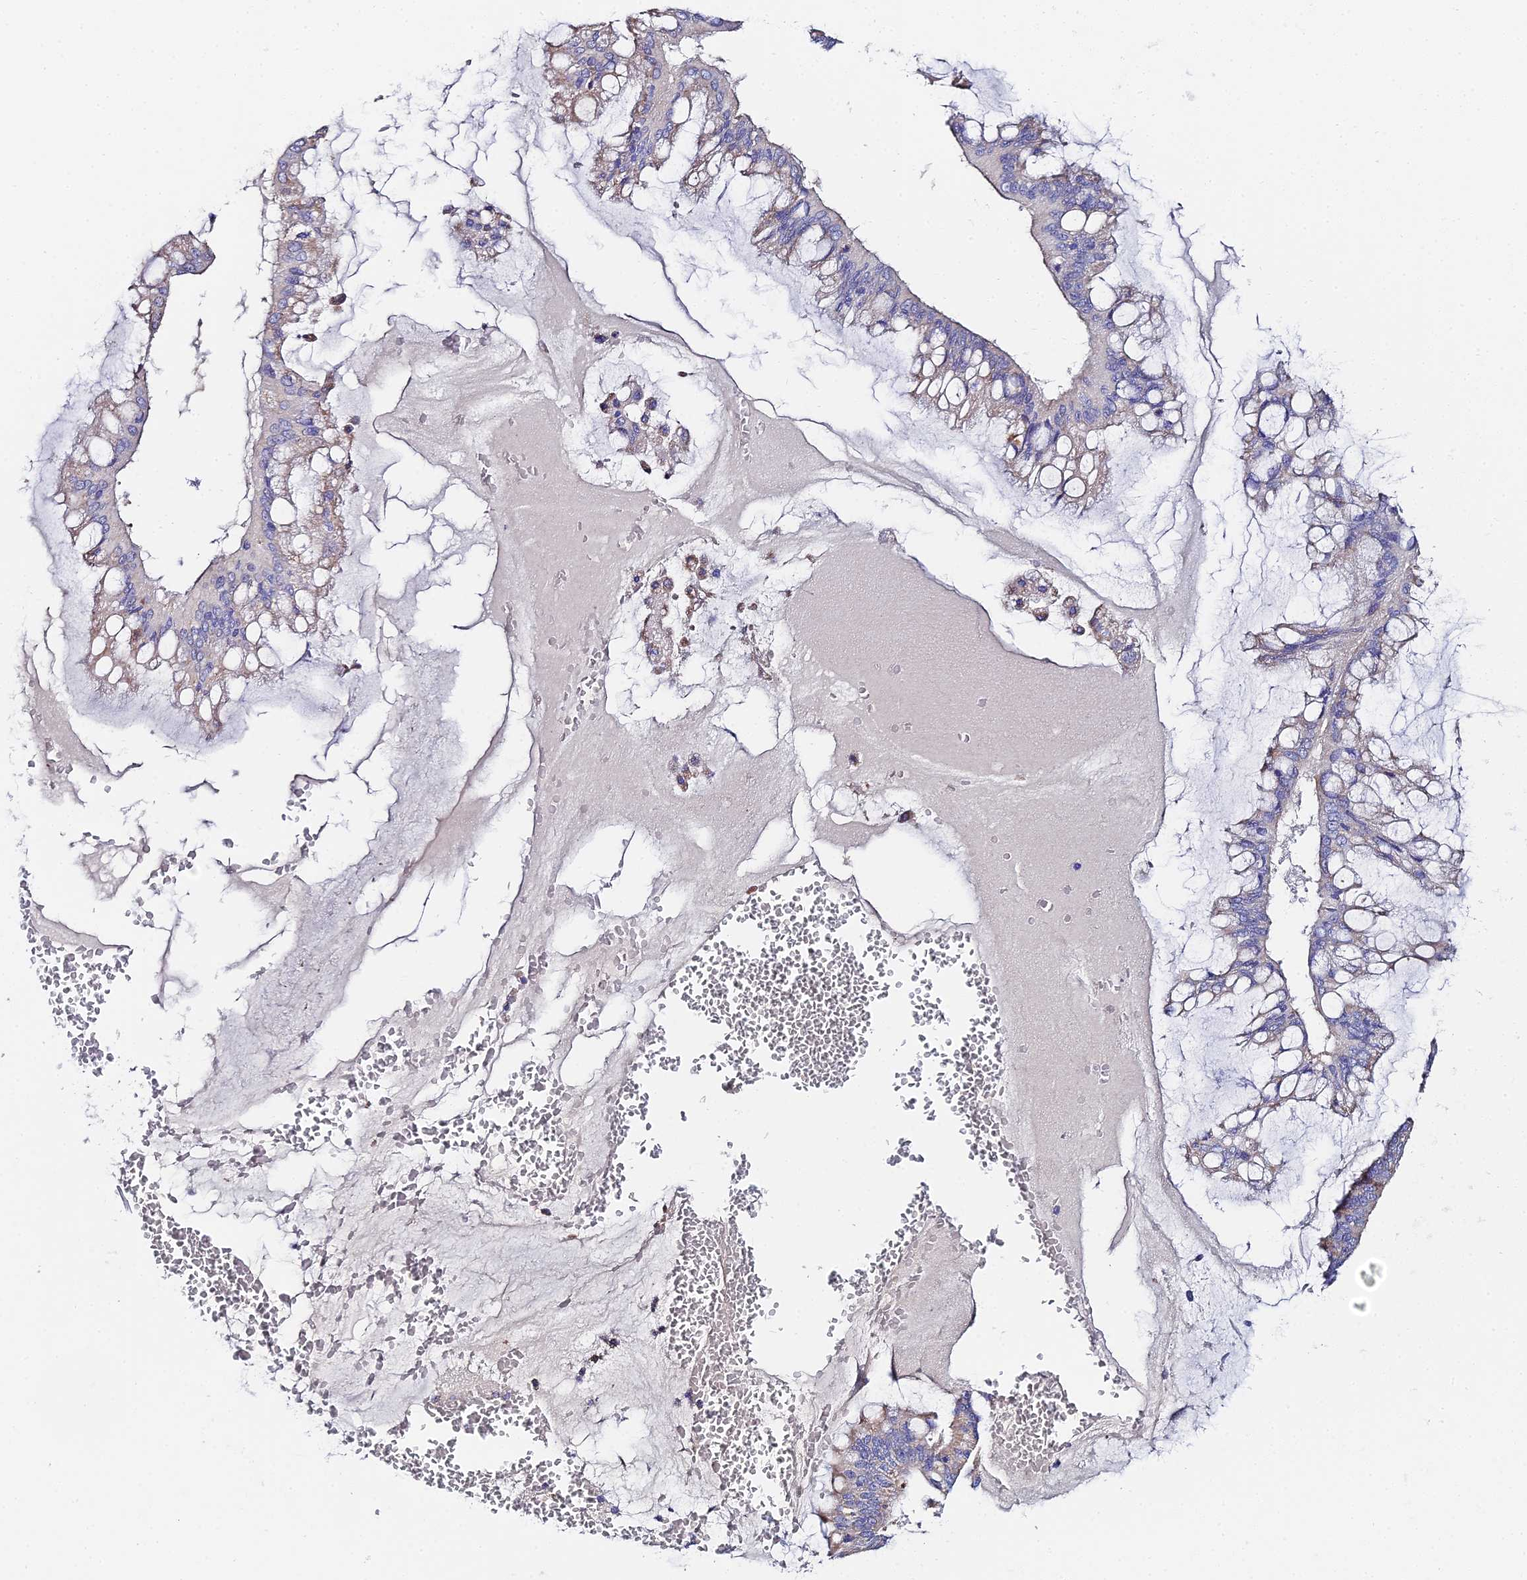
{"staining": {"intensity": "weak", "quantity": "<25%", "location": "cytoplasmic/membranous"}, "tissue": "ovarian cancer", "cell_type": "Tumor cells", "image_type": "cancer", "snomed": [{"axis": "morphology", "description": "Cystadenocarcinoma, mucinous, NOS"}, {"axis": "topography", "description": "Ovary"}], "caption": "IHC of human ovarian cancer (mucinous cystadenocarcinoma) reveals no positivity in tumor cells.", "gene": "UBE2L3", "patient": {"sex": "female", "age": 73}}